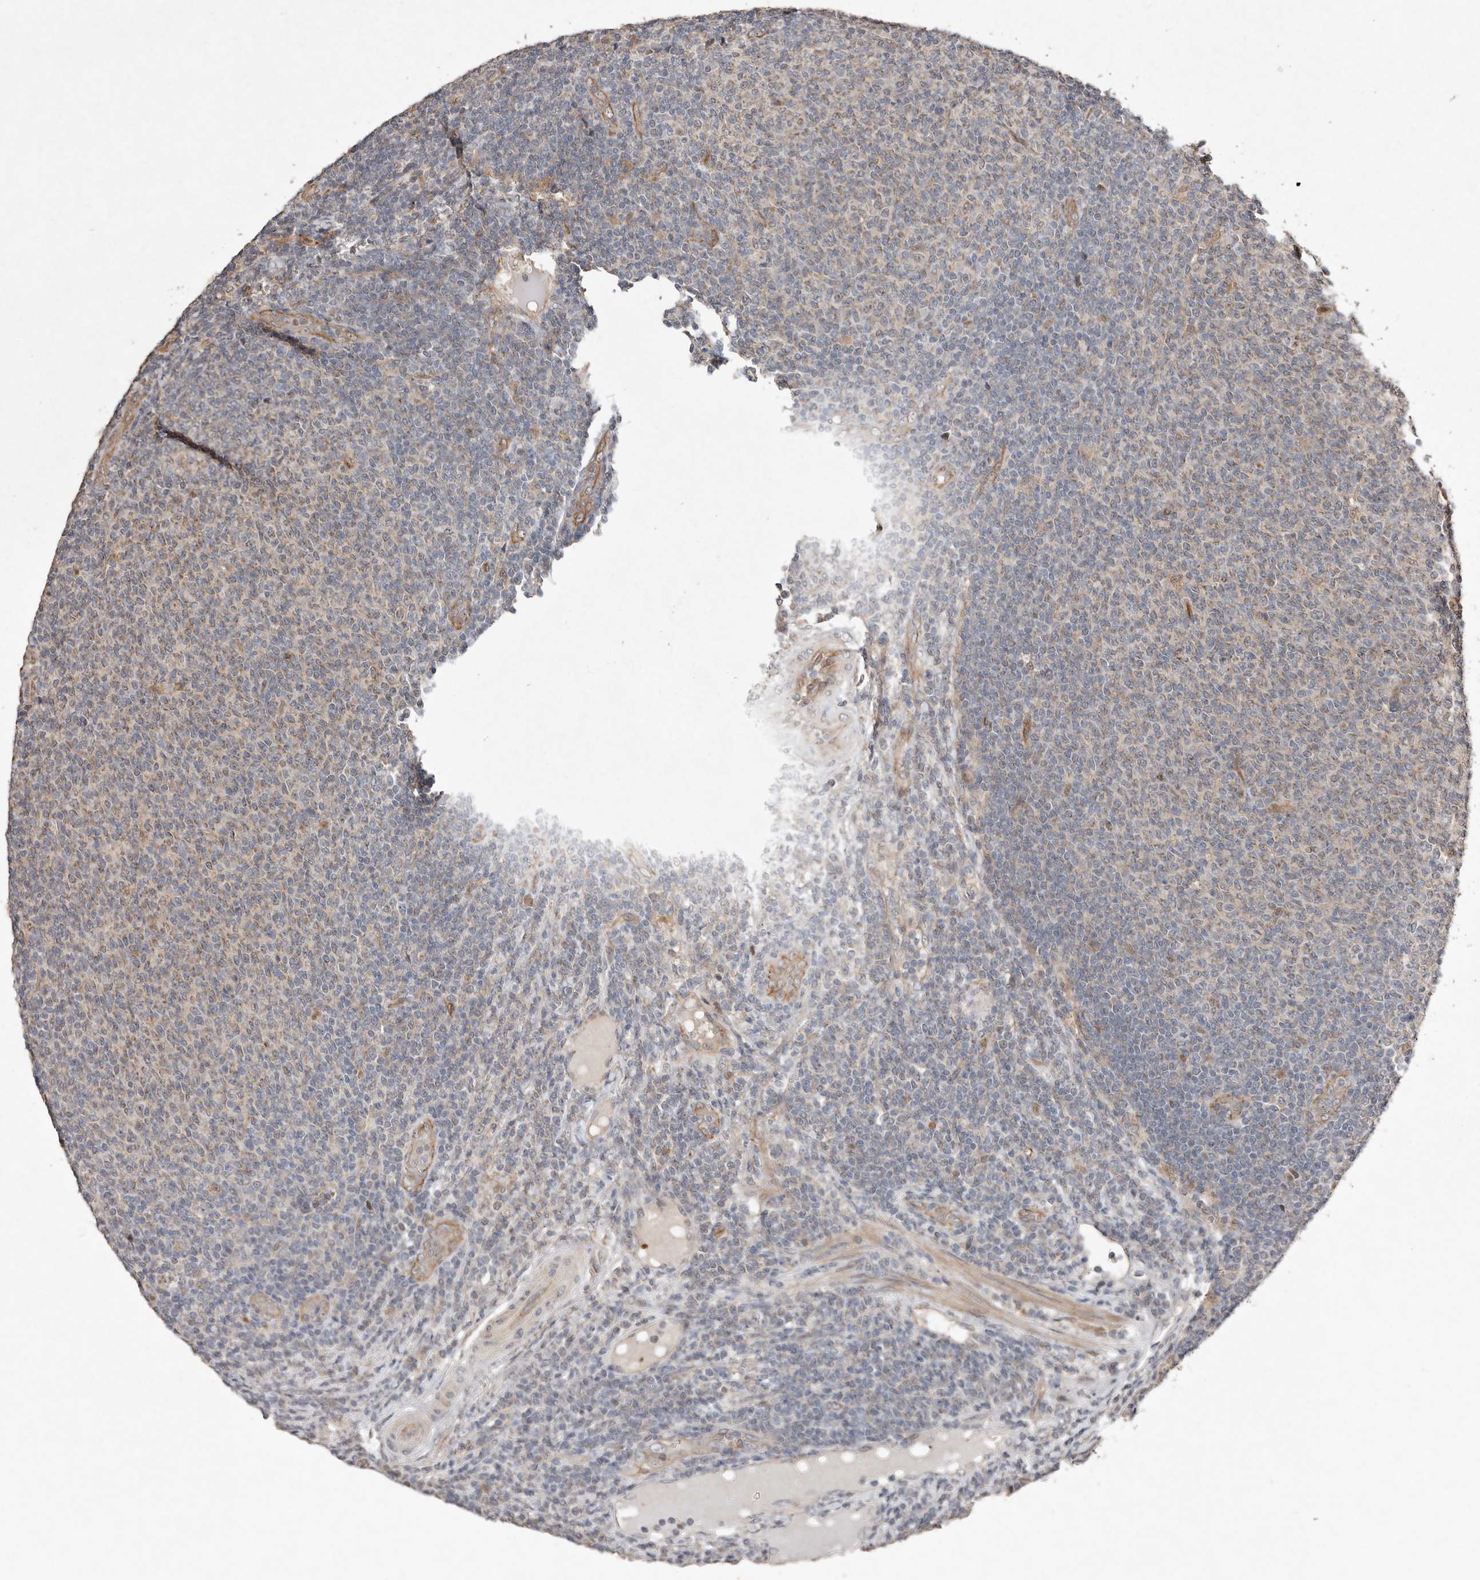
{"staining": {"intensity": "weak", "quantity": ">75%", "location": "cytoplasmic/membranous"}, "tissue": "lymphoma", "cell_type": "Tumor cells", "image_type": "cancer", "snomed": [{"axis": "morphology", "description": "Malignant lymphoma, non-Hodgkin's type, Low grade"}, {"axis": "topography", "description": "Lymph node"}], "caption": "There is low levels of weak cytoplasmic/membranous staining in tumor cells of lymphoma, as demonstrated by immunohistochemical staining (brown color).", "gene": "DIP2C", "patient": {"sex": "male", "age": 66}}